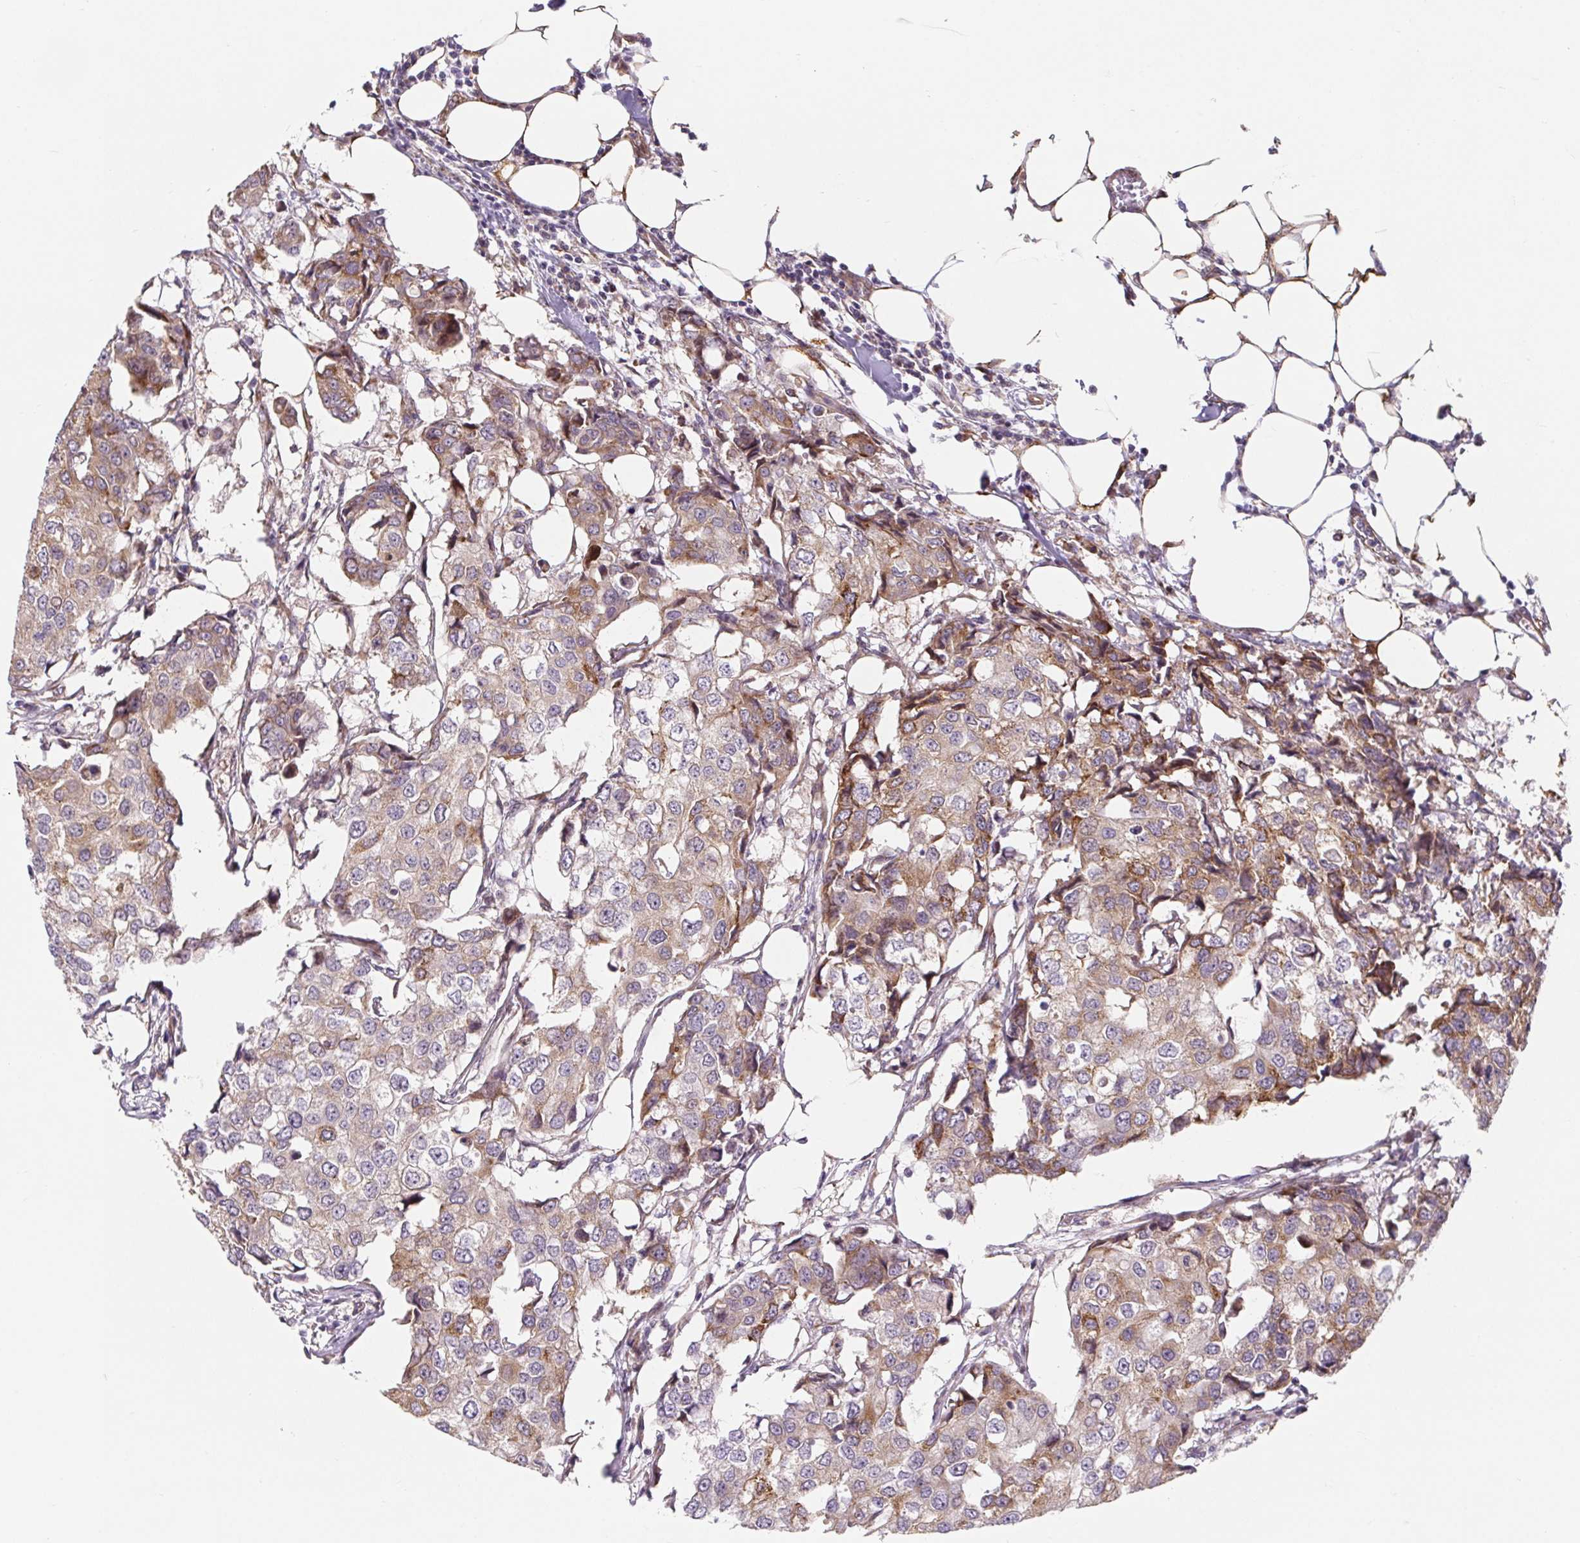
{"staining": {"intensity": "weak", "quantity": ">75%", "location": "cytoplasmic/membranous"}, "tissue": "breast cancer", "cell_type": "Tumor cells", "image_type": "cancer", "snomed": [{"axis": "morphology", "description": "Duct carcinoma"}, {"axis": "topography", "description": "Breast"}], "caption": "Breast cancer (invasive ductal carcinoma) was stained to show a protein in brown. There is low levels of weak cytoplasmic/membranous staining in about >75% of tumor cells. The staining was performed using DAB (3,3'-diaminobenzidine), with brown indicating positive protein expression. Nuclei are stained blue with hematoxylin.", "gene": "LYPD5", "patient": {"sex": "female", "age": 27}}